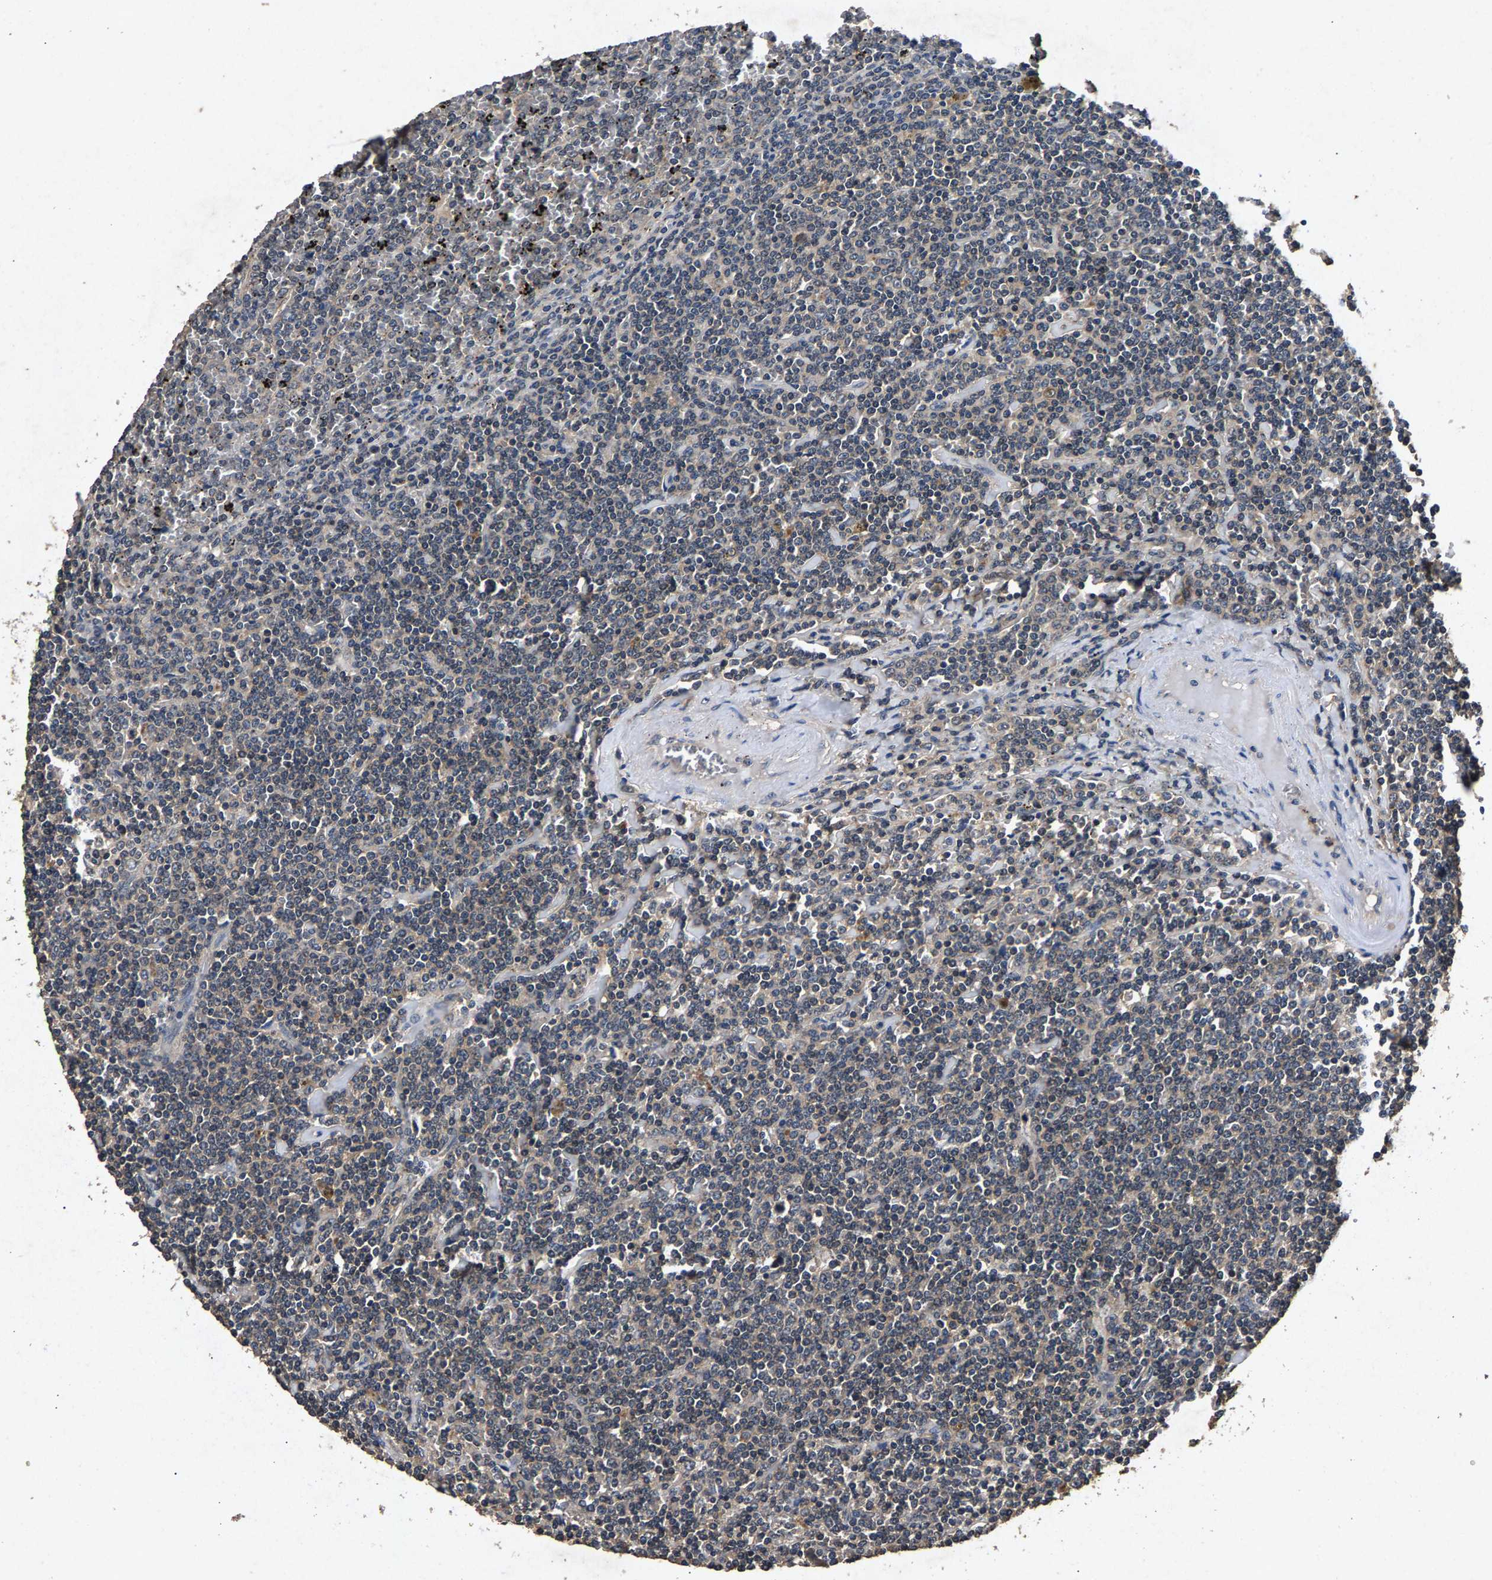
{"staining": {"intensity": "negative", "quantity": "none", "location": "none"}, "tissue": "lymphoma", "cell_type": "Tumor cells", "image_type": "cancer", "snomed": [{"axis": "morphology", "description": "Malignant lymphoma, non-Hodgkin's type, Low grade"}, {"axis": "topography", "description": "Spleen"}], "caption": "Low-grade malignant lymphoma, non-Hodgkin's type was stained to show a protein in brown. There is no significant staining in tumor cells.", "gene": "PPP1CC", "patient": {"sex": "female", "age": 19}}